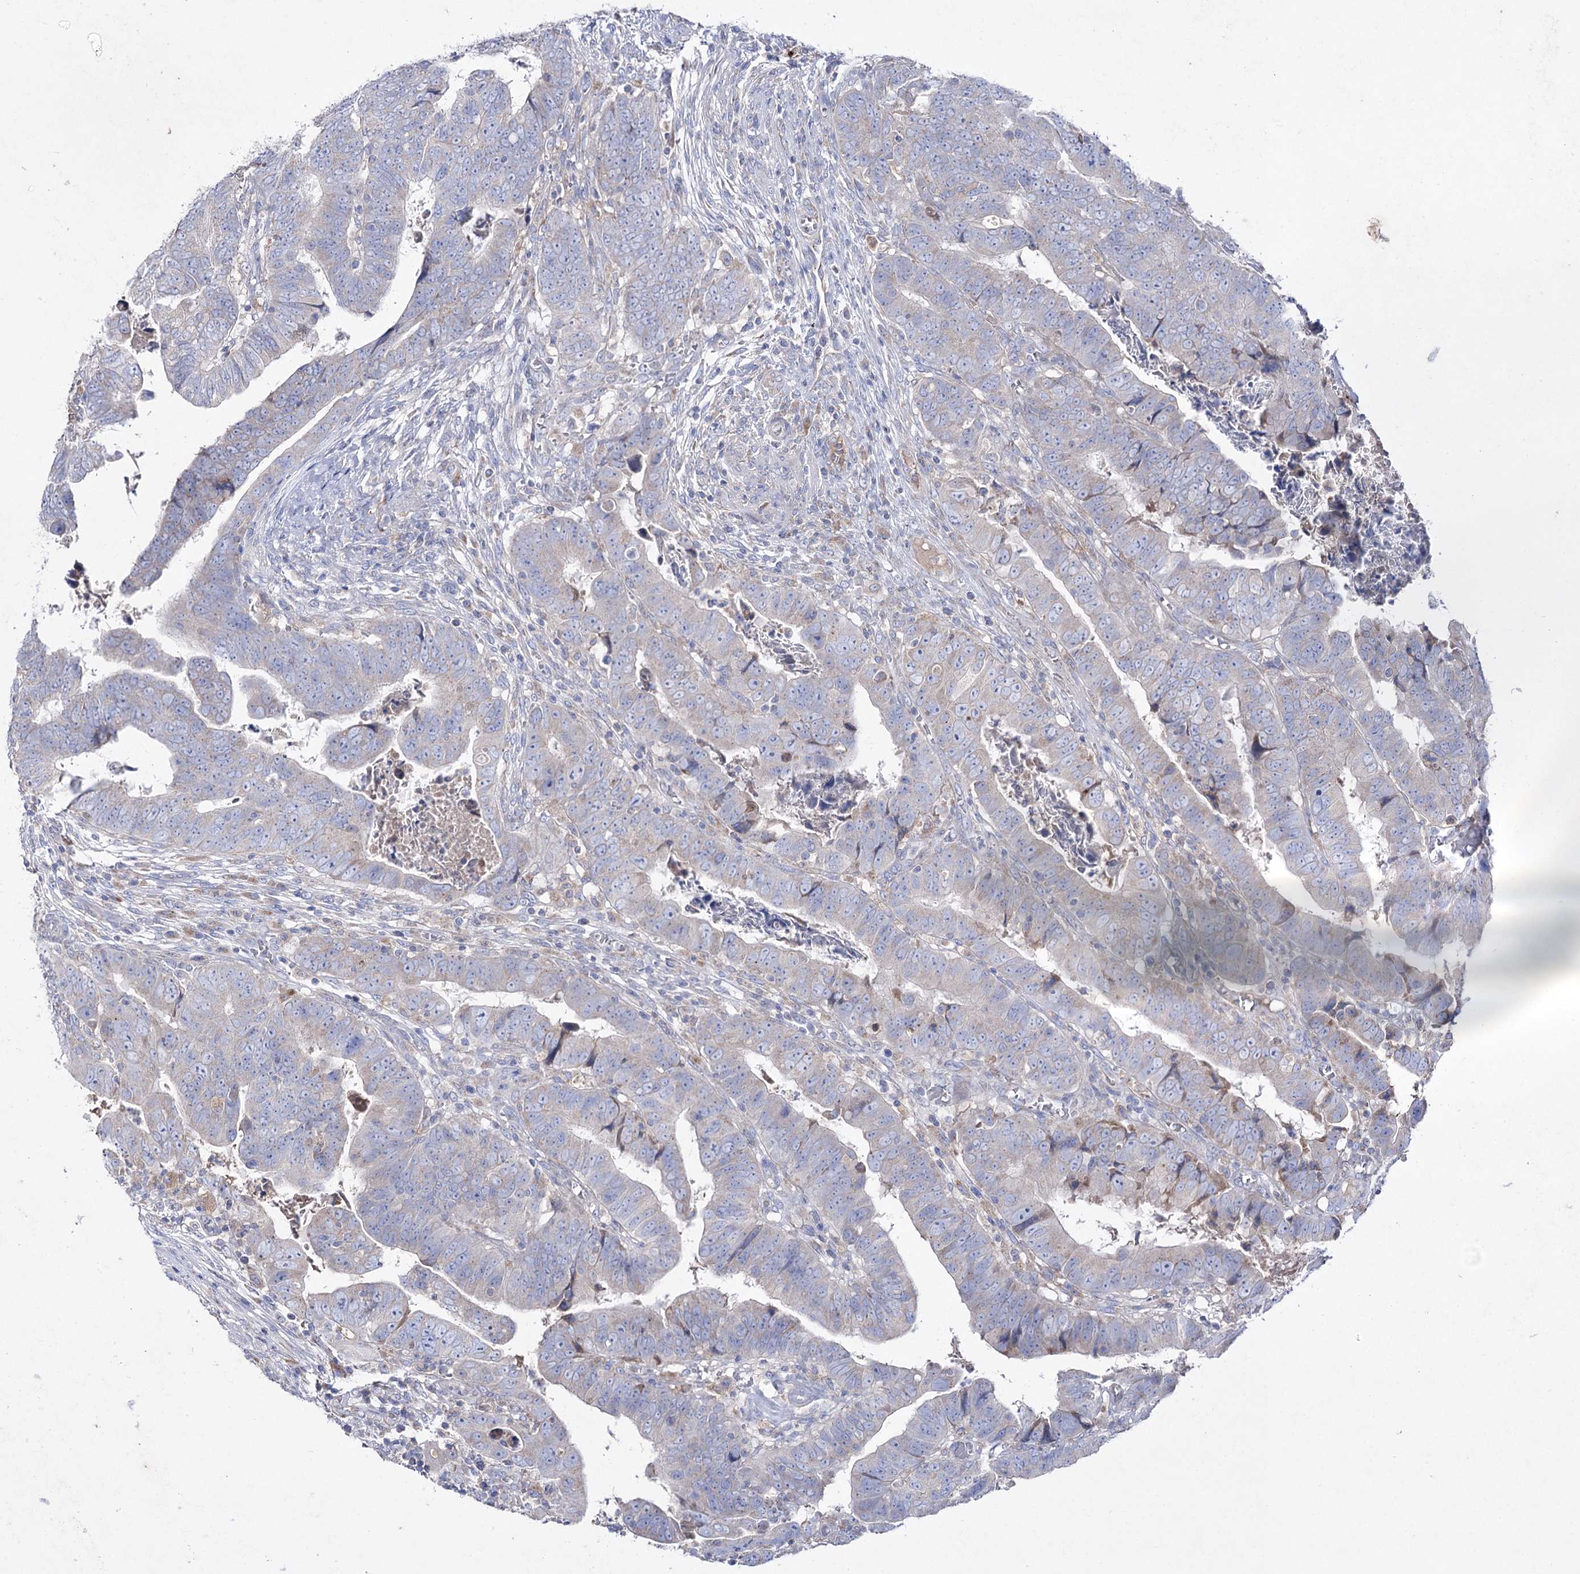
{"staining": {"intensity": "weak", "quantity": "<25%", "location": "cytoplasmic/membranous"}, "tissue": "colorectal cancer", "cell_type": "Tumor cells", "image_type": "cancer", "snomed": [{"axis": "morphology", "description": "Normal tissue, NOS"}, {"axis": "morphology", "description": "Adenocarcinoma, NOS"}, {"axis": "topography", "description": "Rectum"}], "caption": "Immunohistochemical staining of colorectal cancer (adenocarcinoma) exhibits no significant positivity in tumor cells.", "gene": "NAGLU", "patient": {"sex": "female", "age": 65}}